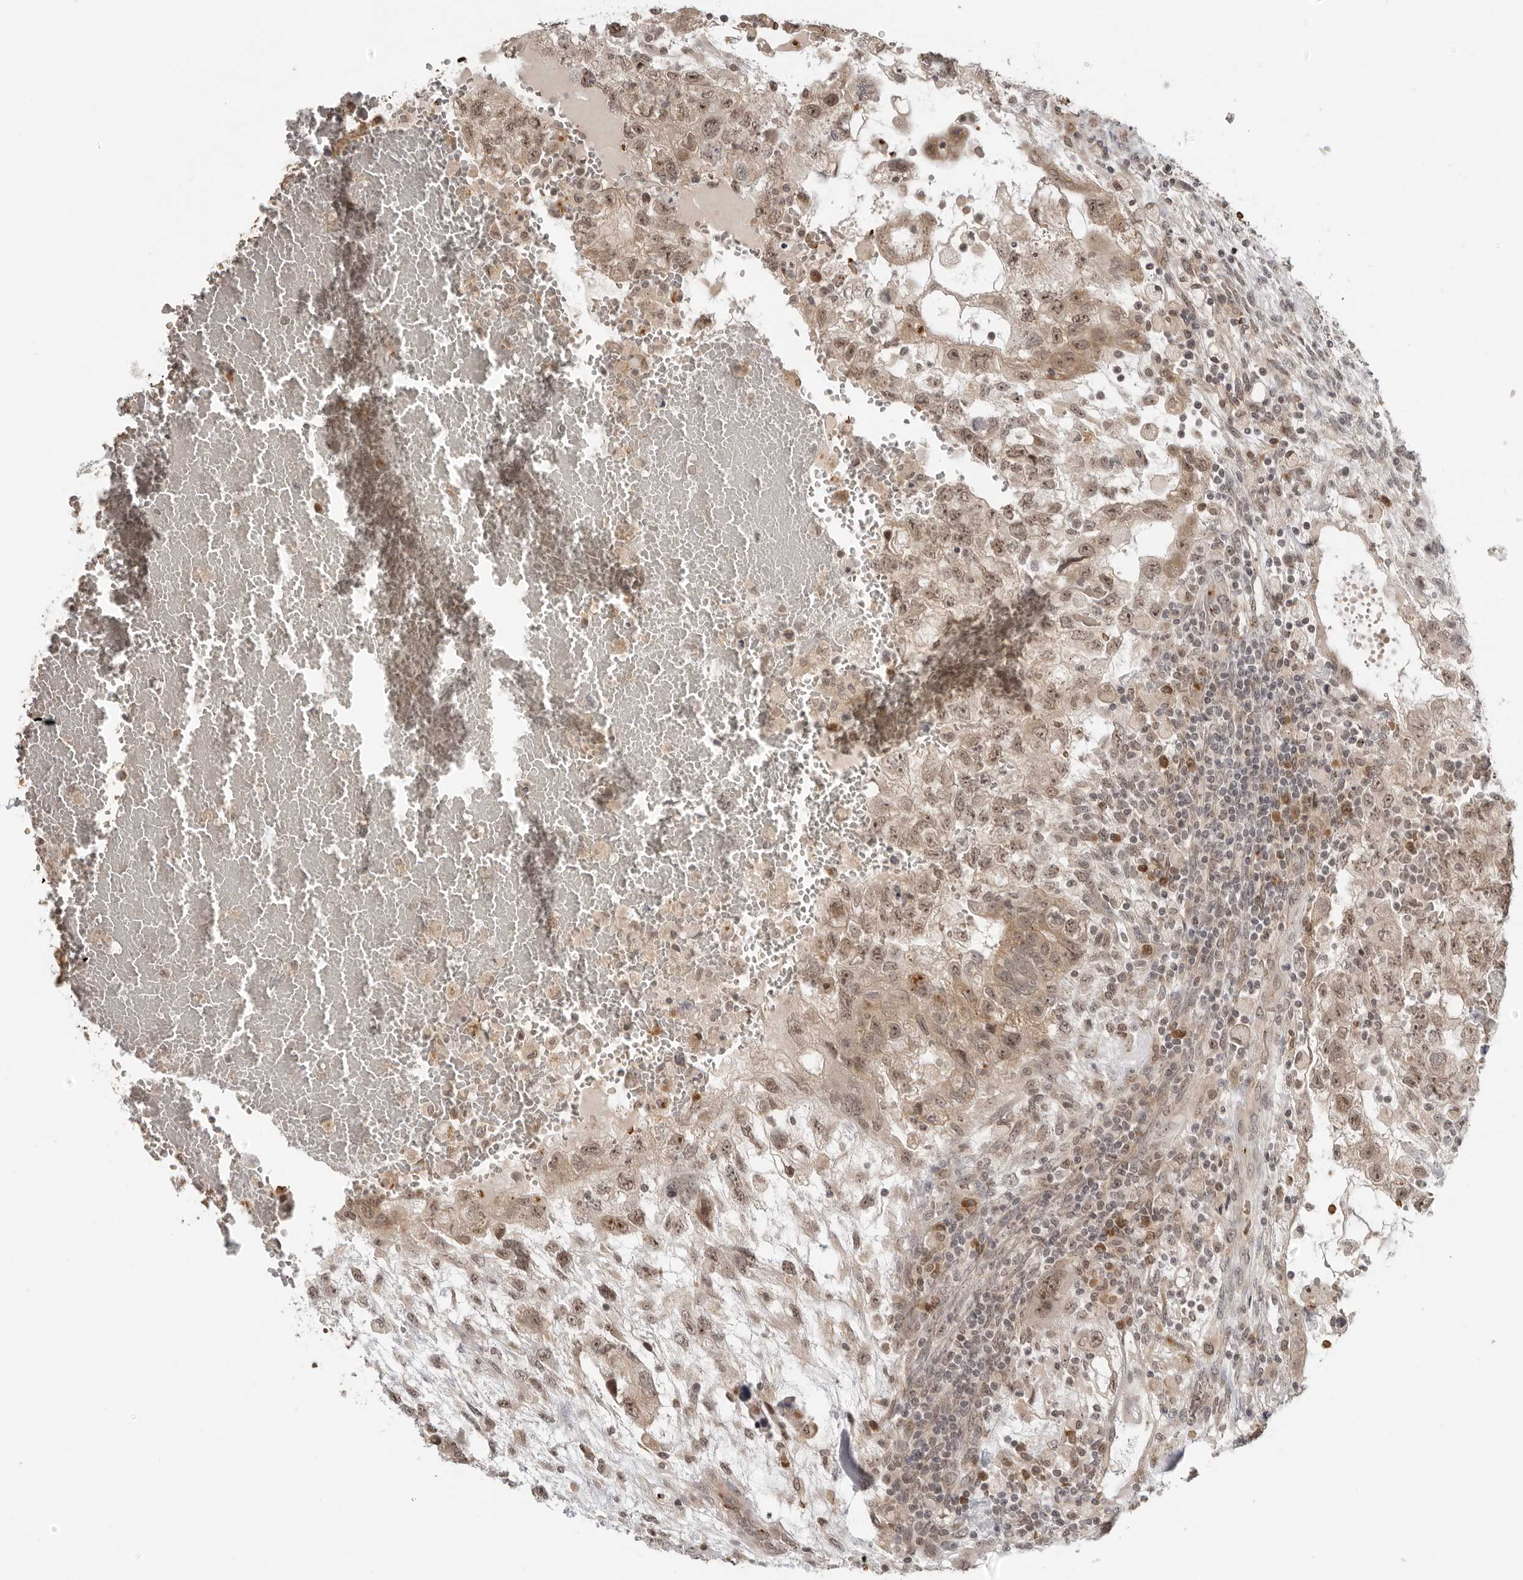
{"staining": {"intensity": "moderate", "quantity": ">75%", "location": "nuclear"}, "tissue": "testis cancer", "cell_type": "Tumor cells", "image_type": "cancer", "snomed": [{"axis": "morphology", "description": "Carcinoma, Embryonal, NOS"}, {"axis": "topography", "description": "Testis"}], "caption": "Immunohistochemistry micrograph of human testis embryonal carcinoma stained for a protein (brown), which displays medium levels of moderate nuclear staining in approximately >75% of tumor cells.", "gene": "SUGCT", "patient": {"sex": "male", "age": 36}}